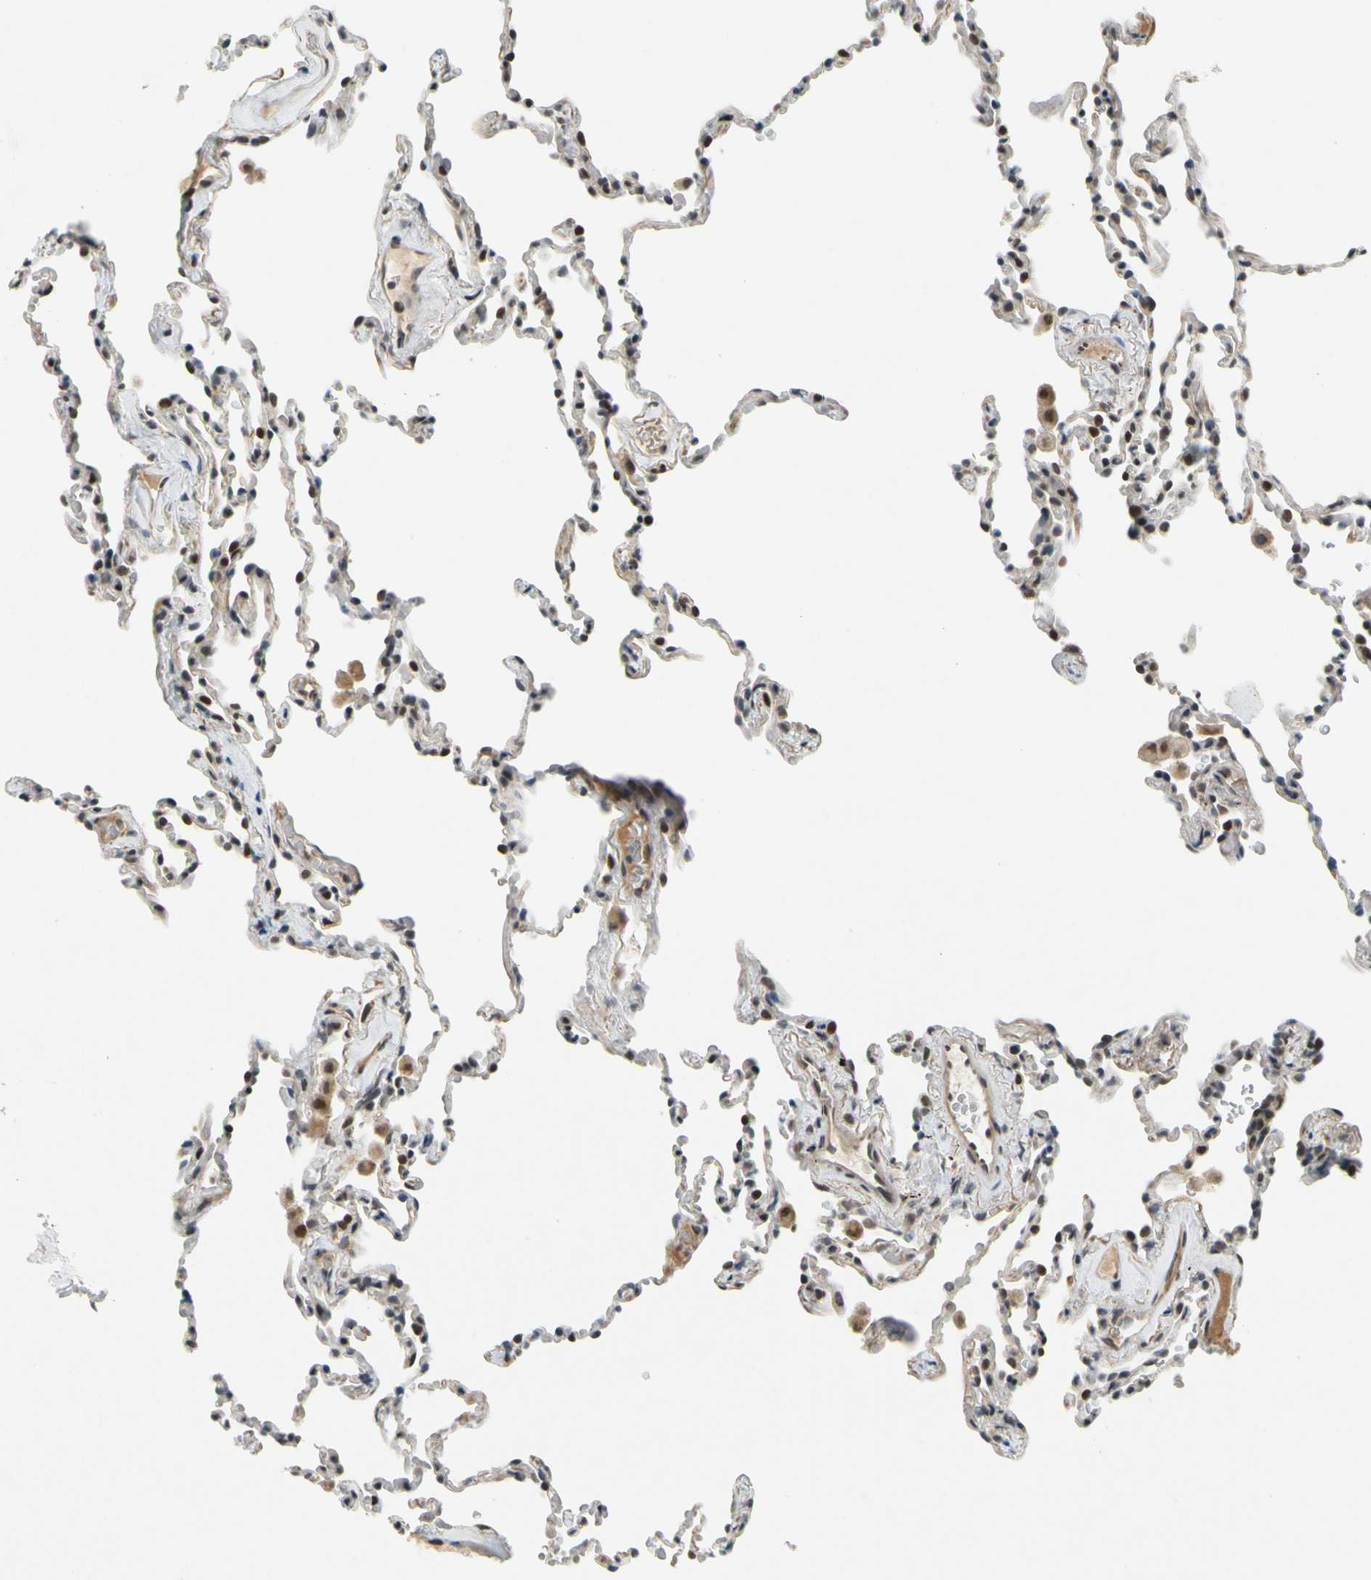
{"staining": {"intensity": "weak", "quantity": ">75%", "location": "cytoplasmic/membranous,nuclear"}, "tissue": "lung", "cell_type": "Alveolar cells", "image_type": "normal", "snomed": [{"axis": "morphology", "description": "Normal tissue, NOS"}, {"axis": "morphology", "description": "Soft tissue tumor metastatic"}, {"axis": "topography", "description": "Lung"}], "caption": "Immunohistochemistry (IHC) (DAB (3,3'-diaminobenzidine)) staining of benign human lung displays weak cytoplasmic/membranous,nuclear protein expression in about >75% of alveolar cells.", "gene": "POGZ", "patient": {"sex": "male", "age": 59}}